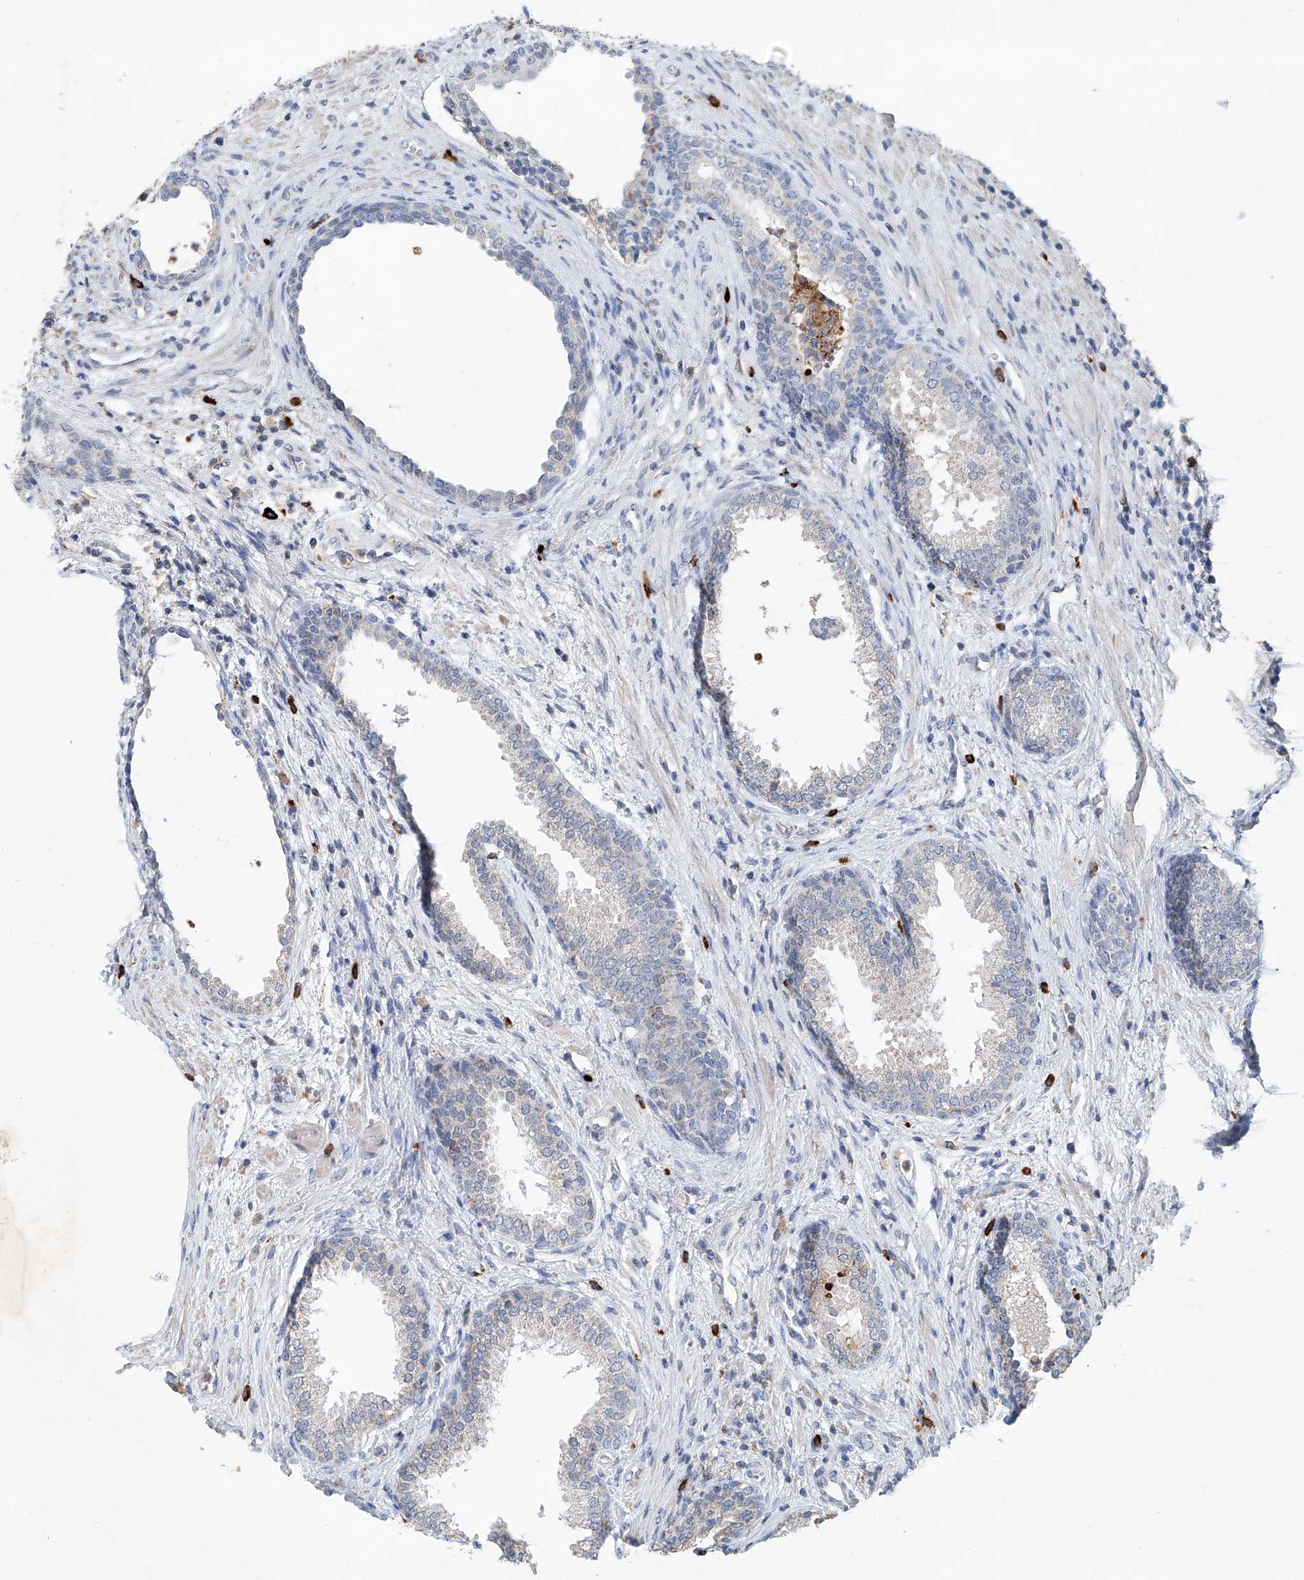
{"staining": {"intensity": "negative", "quantity": "none", "location": "none"}, "tissue": "prostate", "cell_type": "Glandular cells", "image_type": "normal", "snomed": [{"axis": "morphology", "description": "Normal tissue, NOS"}, {"axis": "topography", "description": "Prostate"}], "caption": "An image of prostate stained for a protein exhibits no brown staining in glandular cells.", "gene": "KLF15", "patient": {"sex": "male", "age": 76}}